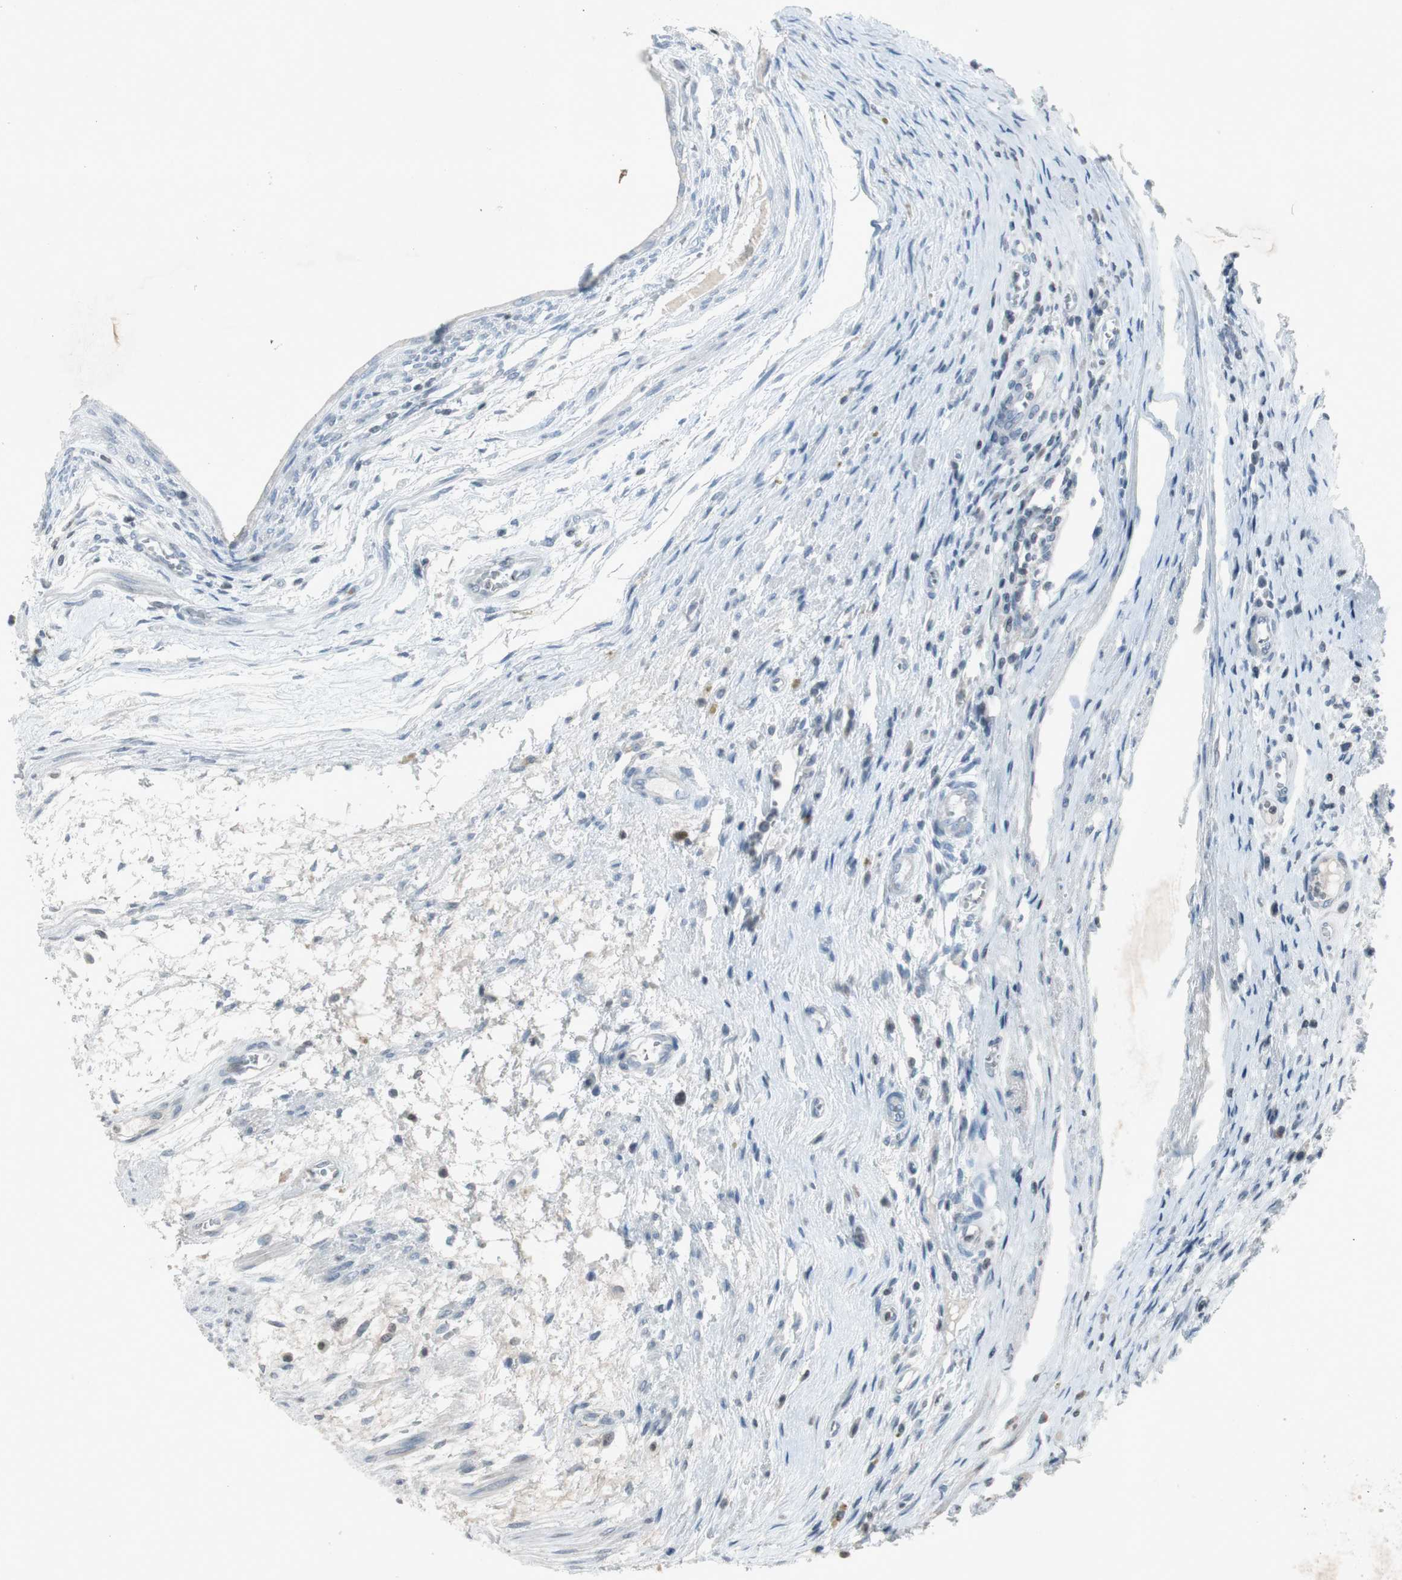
{"staining": {"intensity": "negative", "quantity": "none", "location": "none"}, "tissue": "testis cancer", "cell_type": "Tumor cells", "image_type": "cancer", "snomed": [{"axis": "morphology", "description": "Carcinoma, Embryonal, NOS"}, {"axis": "topography", "description": "Testis"}], "caption": "DAB (3,3'-diaminobenzidine) immunohistochemical staining of human testis cancer exhibits no significant staining in tumor cells.", "gene": "ARG2", "patient": {"sex": "male", "age": 26}}